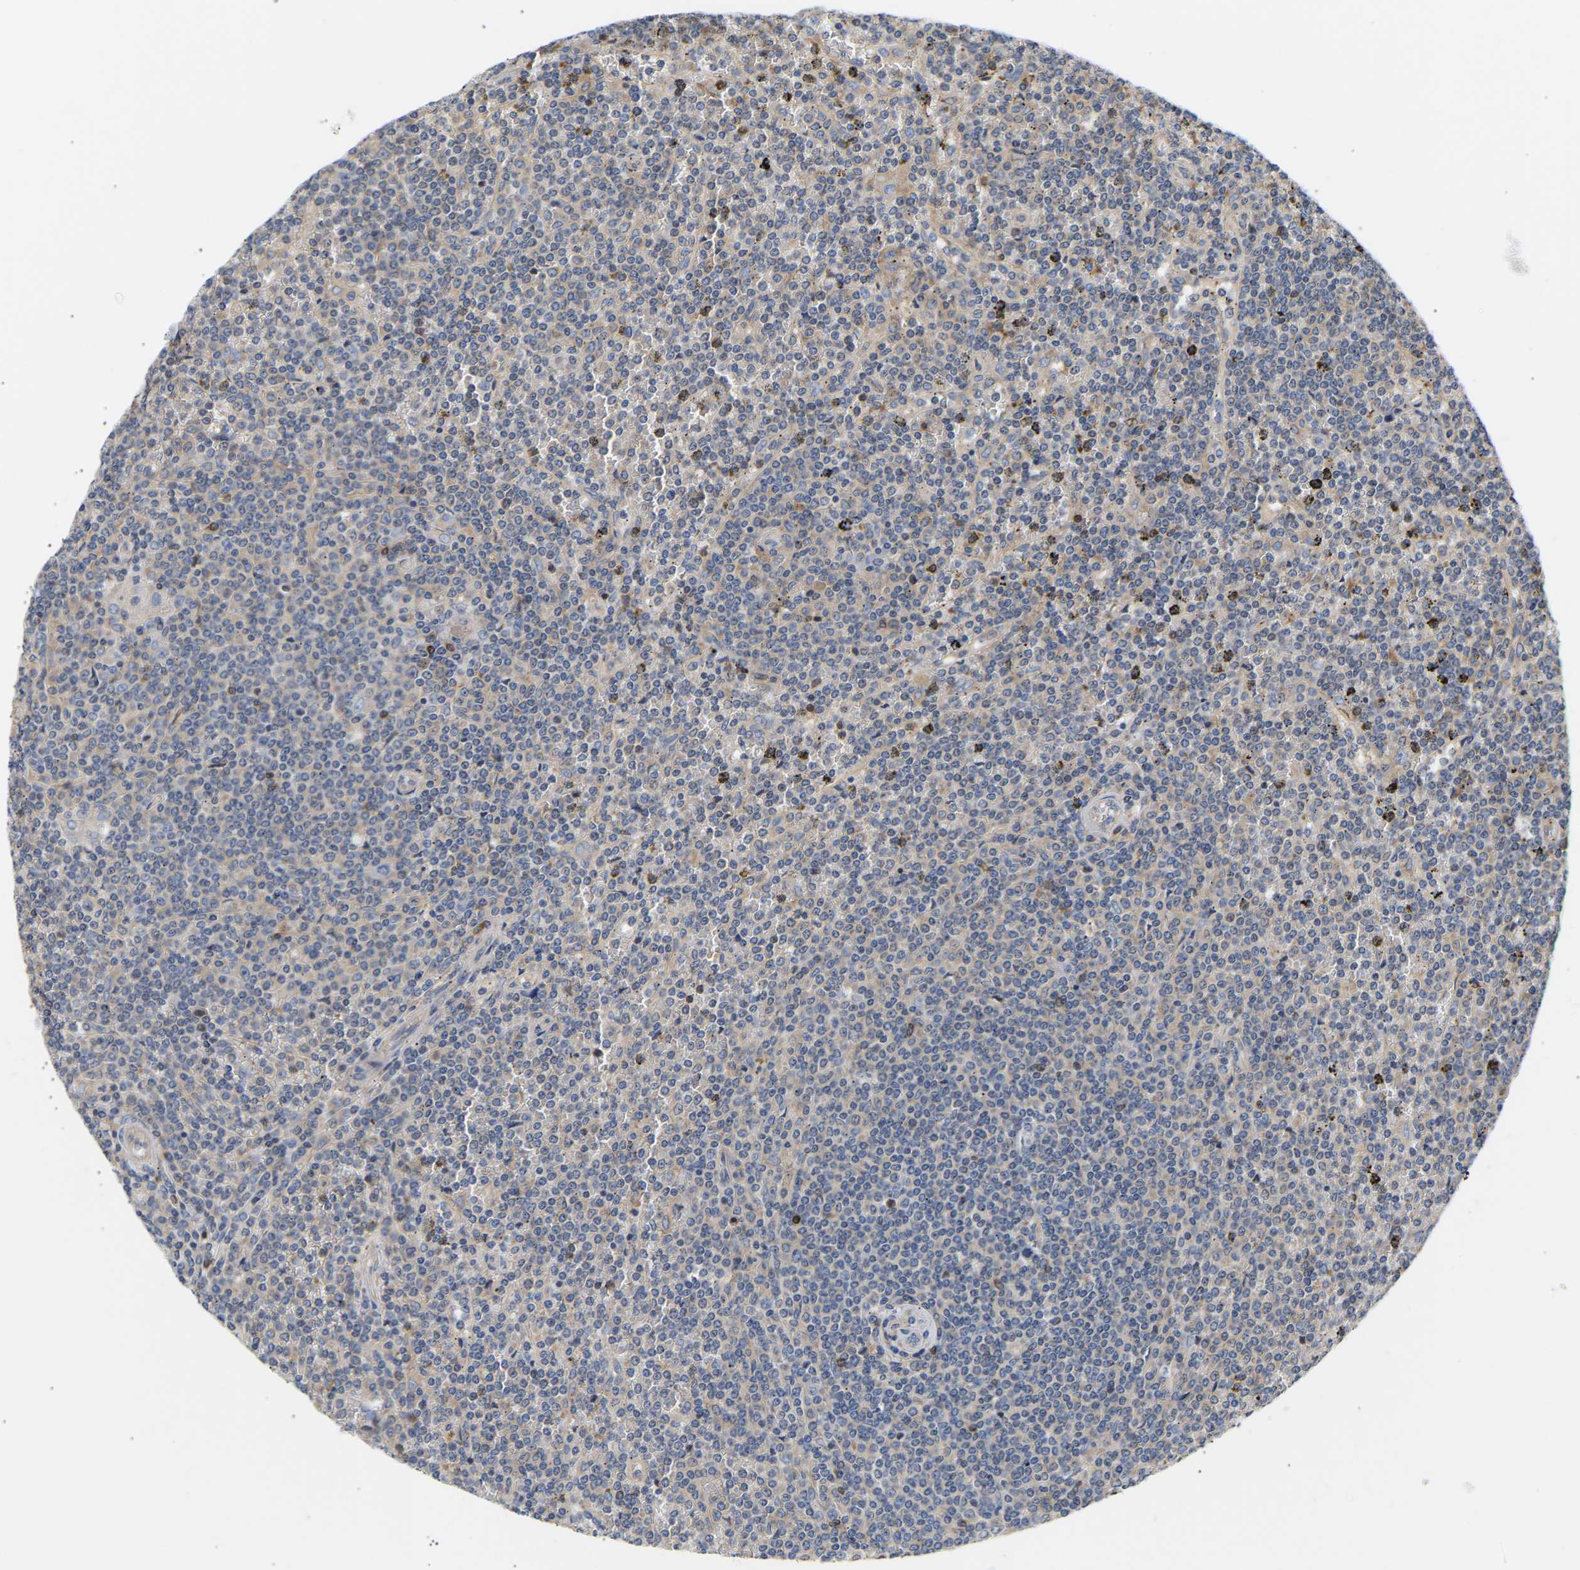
{"staining": {"intensity": "negative", "quantity": "none", "location": "none"}, "tissue": "lymphoma", "cell_type": "Tumor cells", "image_type": "cancer", "snomed": [{"axis": "morphology", "description": "Malignant lymphoma, non-Hodgkin's type, Low grade"}, {"axis": "topography", "description": "Spleen"}], "caption": "Immunohistochemical staining of human lymphoma displays no significant staining in tumor cells.", "gene": "AIMP2", "patient": {"sex": "female", "age": 19}}